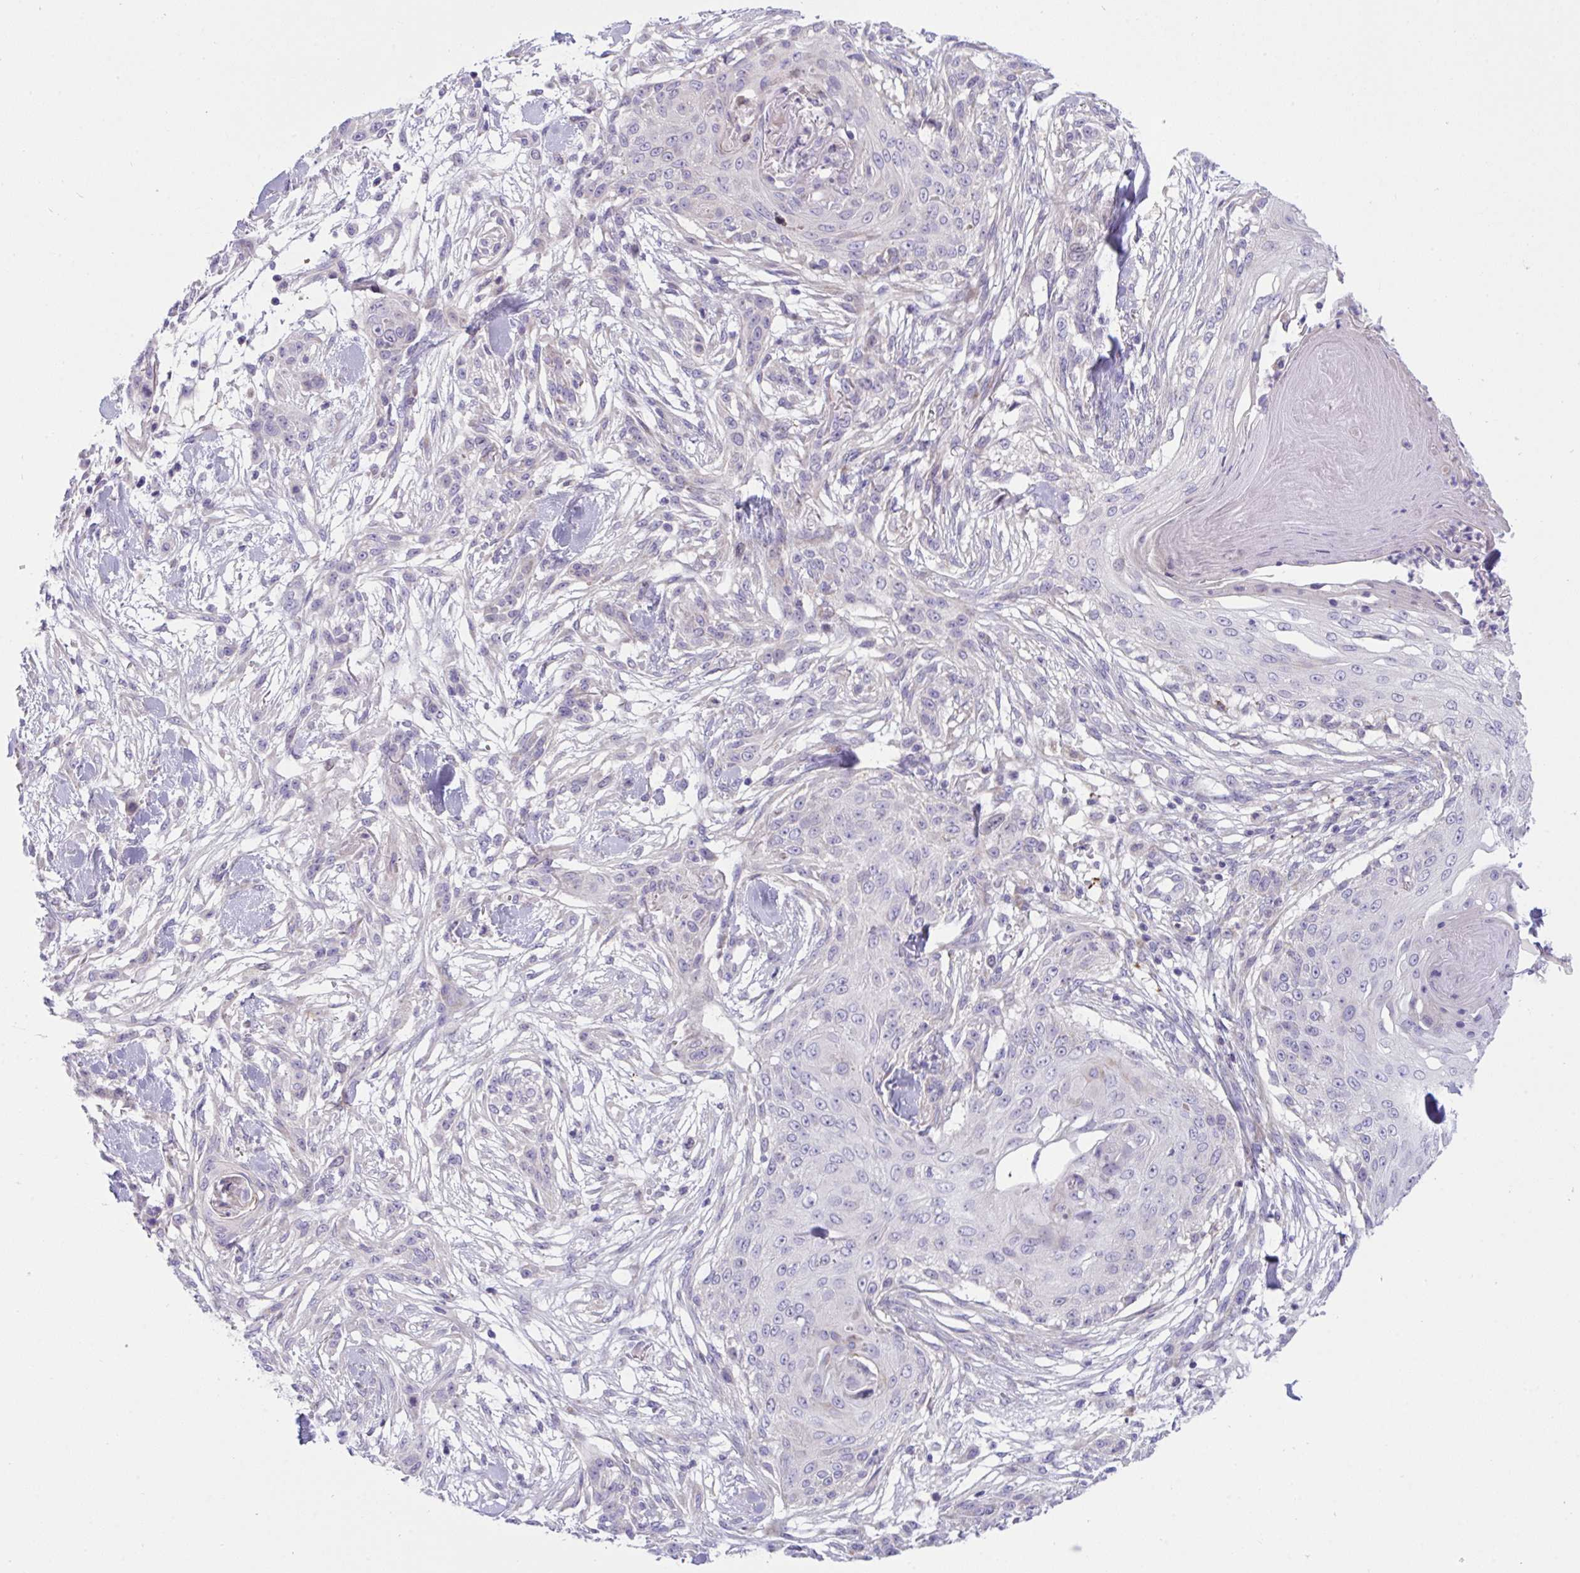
{"staining": {"intensity": "negative", "quantity": "none", "location": "none"}, "tissue": "skin cancer", "cell_type": "Tumor cells", "image_type": "cancer", "snomed": [{"axis": "morphology", "description": "Squamous cell carcinoma, NOS"}, {"axis": "topography", "description": "Skin"}], "caption": "Tumor cells are negative for brown protein staining in skin cancer.", "gene": "DTX3", "patient": {"sex": "female", "age": 59}}